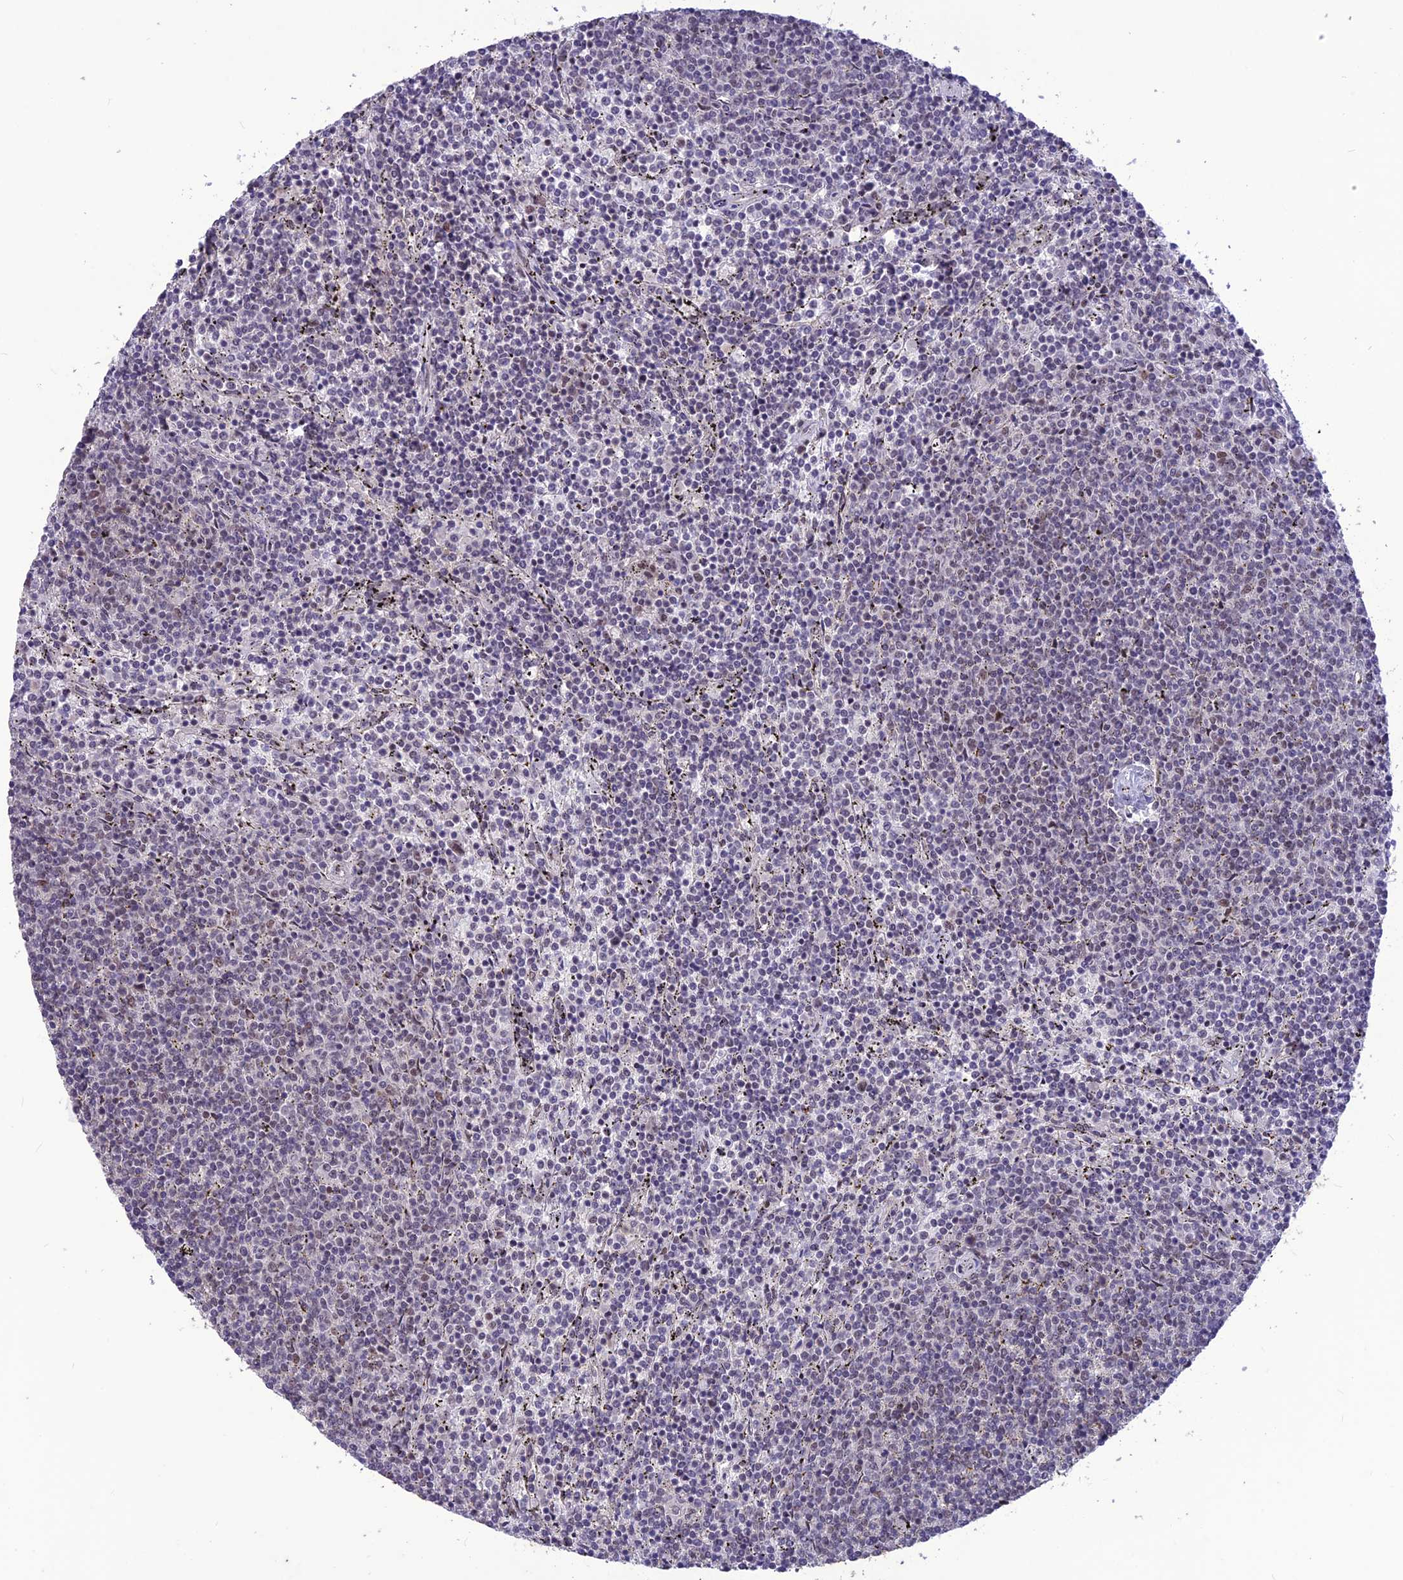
{"staining": {"intensity": "negative", "quantity": "none", "location": "none"}, "tissue": "lymphoma", "cell_type": "Tumor cells", "image_type": "cancer", "snomed": [{"axis": "morphology", "description": "Malignant lymphoma, non-Hodgkin's type, Low grade"}, {"axis": "topography", "description": "Spleen"}], "caption": "Lymphoma stained for a protein using immunohistochemistry (IHC) reveals no expression tumor cells.", "gene": "DIS3", "patient": {"sex": "female", "age": 50}}